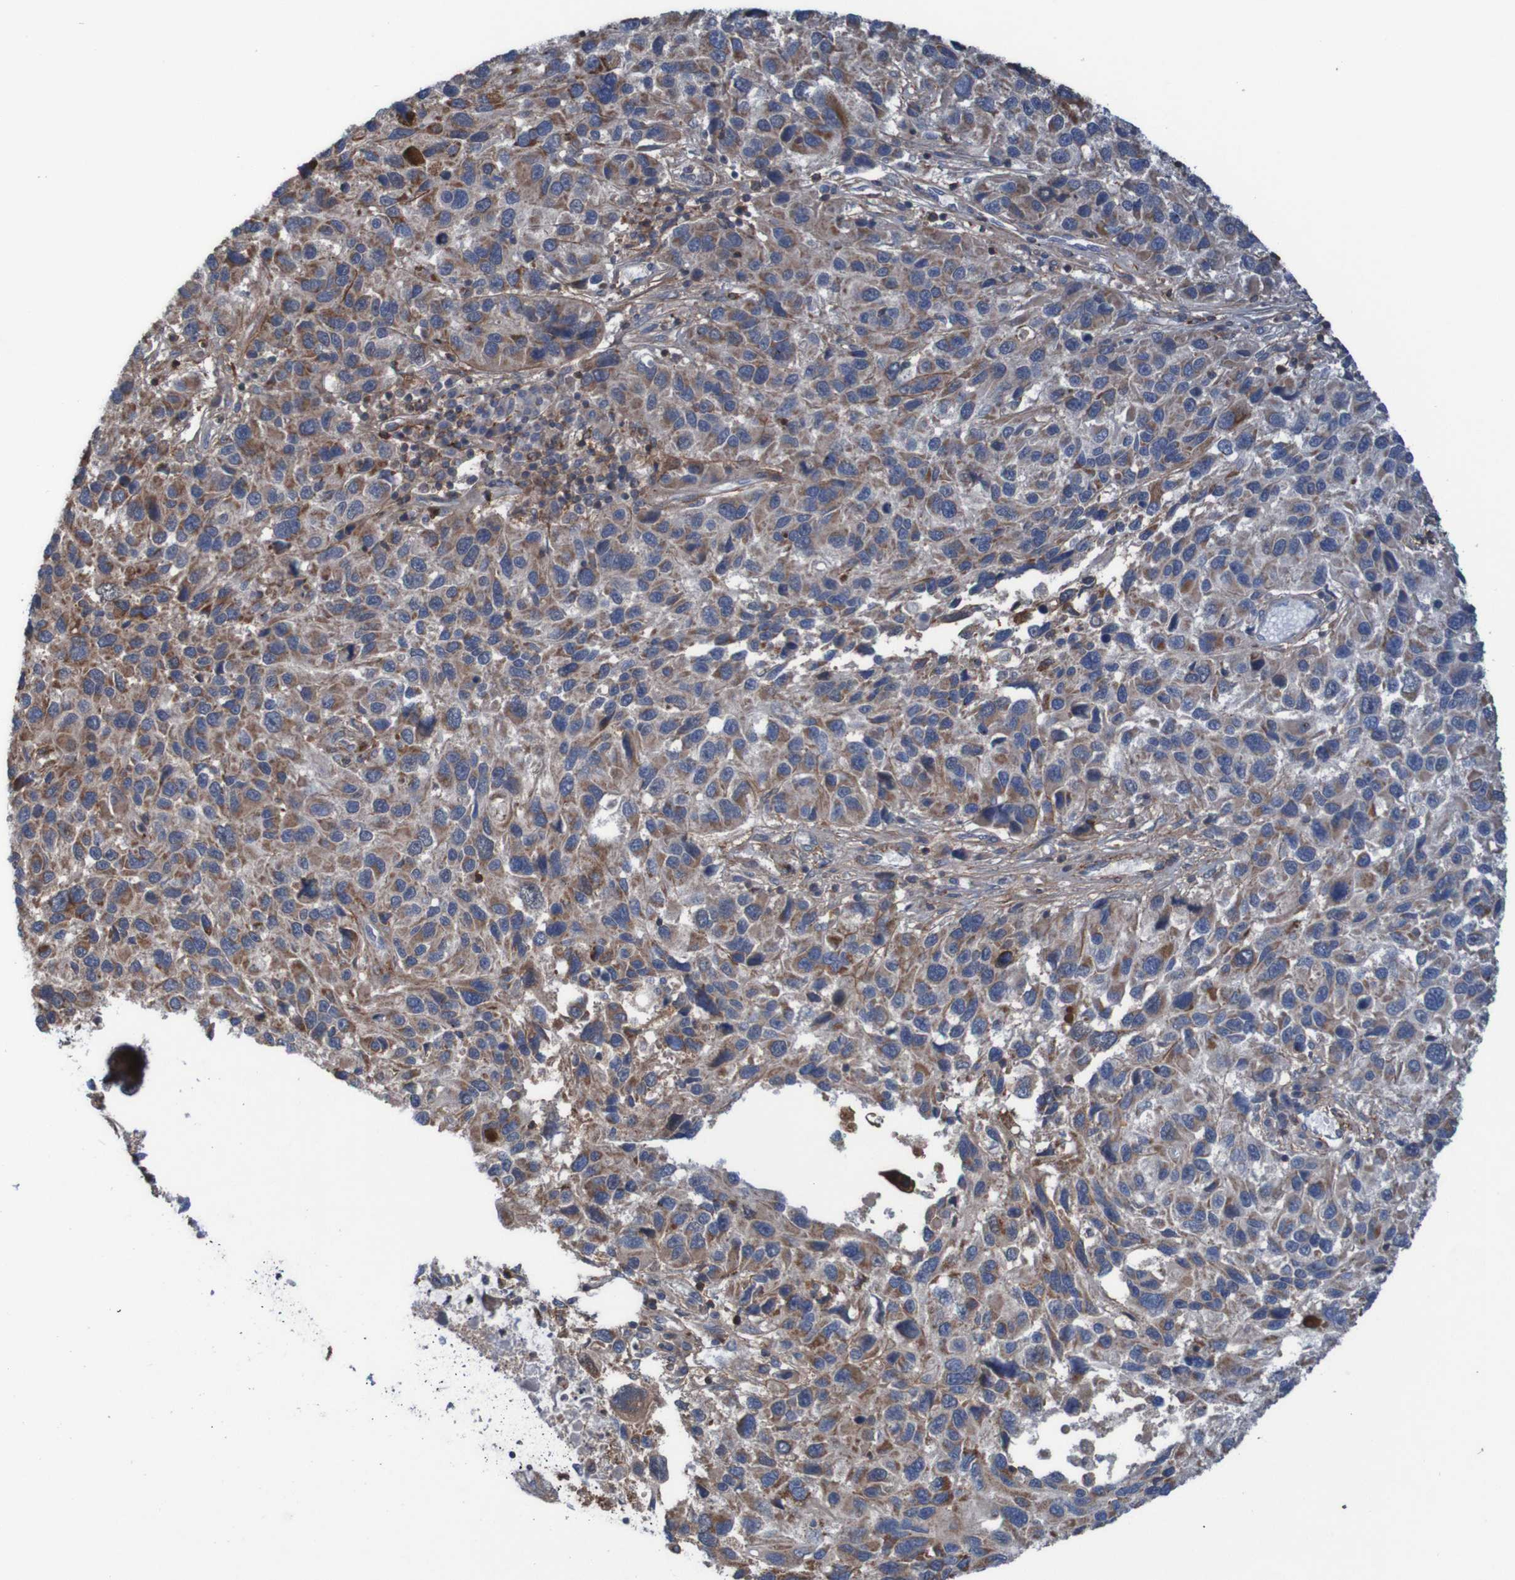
{"staining": {"intensity": "moderate", "quantity": ">75%", "location": "cytoplasmic/membranous"}, "tissue": "melanoma", "cell_type": "Tumor cells", "image_type": "cancer", "snomed": [{"axis": "morphology", "description": "Malignant melanoma, NOS"}, {"axis": "topography", "description": "Skin"}], "caption": "Tumor cells show medium levels of moderate cytoplasmic/membranous staining in about >75% of cells in melanoma.", "gene": "PDGFB", "patient": {"sex": "male", "age": 53}}